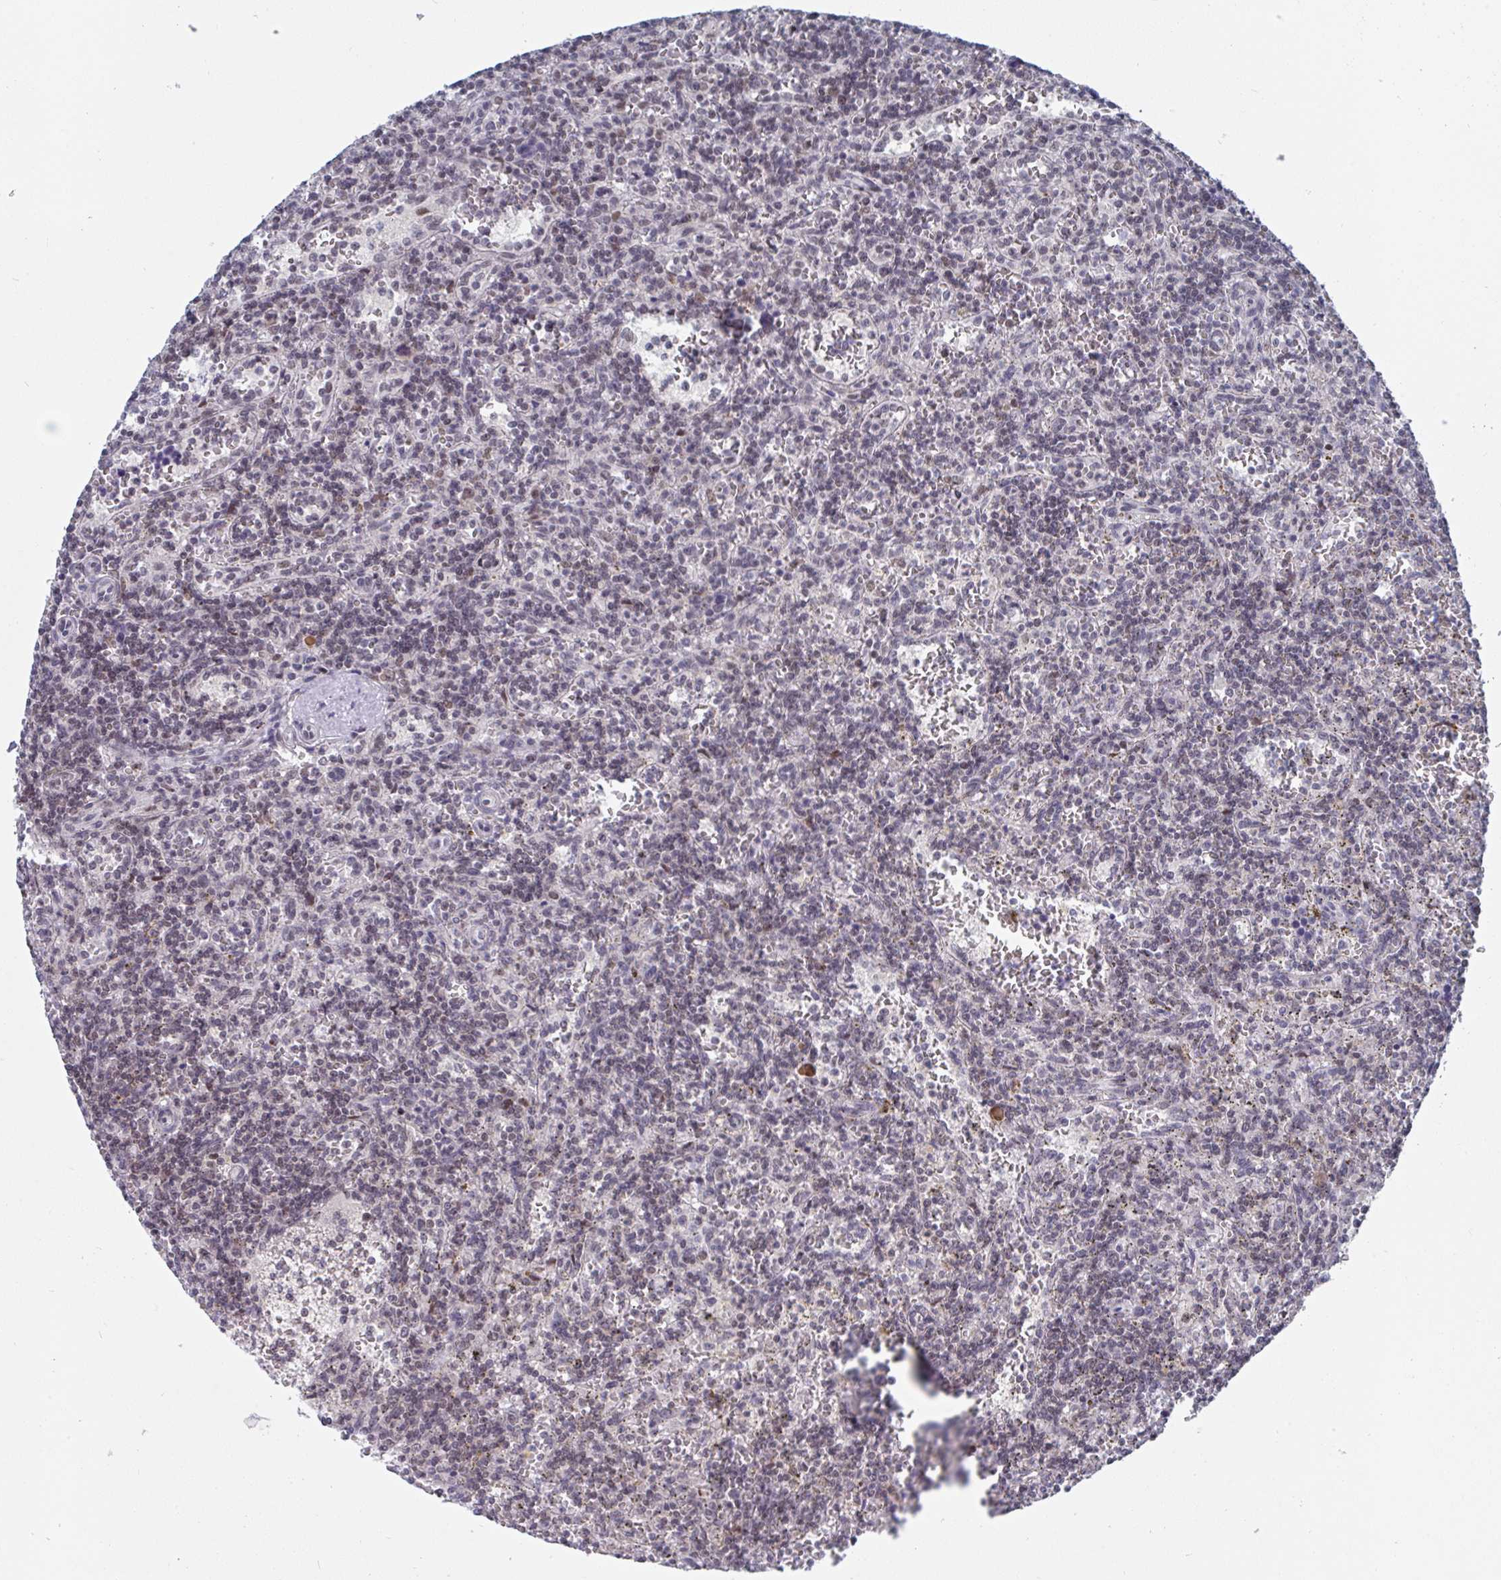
{"staining": {"intensity": "weak", "quantity": "25%-75%", "location": "nuclear"}, "tissue": "lymphoma", "cell_type": "Tumor cells", "image_type": "cancer", "snomed": [{"axis": "morphology", "description": "Malignant lymphoma, non-Hodgkin's type, Low grade"}, {"axis": "topography", "description": "Spleen"}], "caption": "Immunohistochemical staining of lymphoma displays low levels of weak nuclear protein staining in about 25%-75% of tumor cells.", "gene": "JMJD1C", "patient": {"sex": "male", "age": 73}}